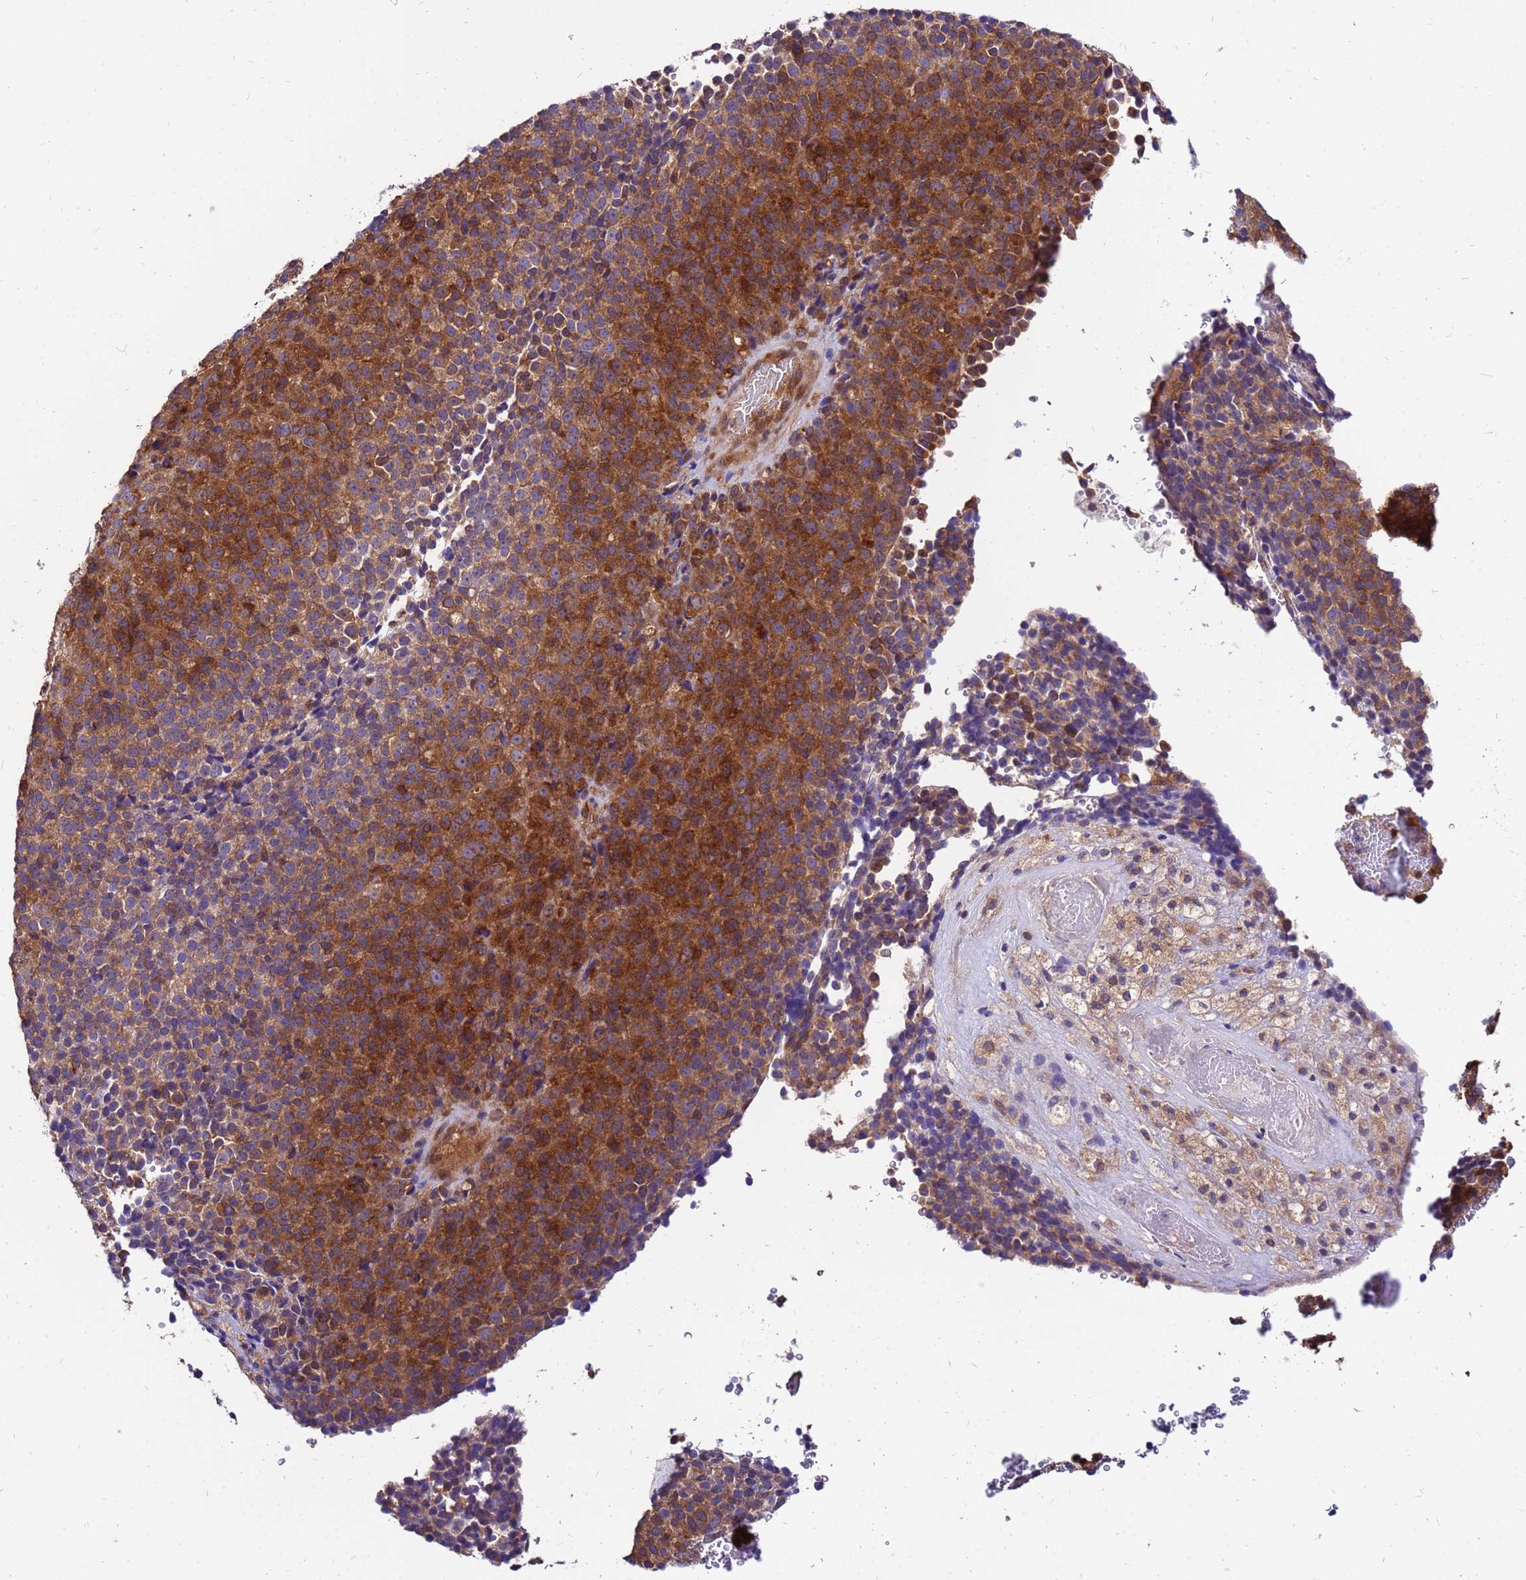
{"staining": {"intensity": "strong", "quantity": ">75%", "location": "cytoplasmic/membranous"}, "tissue": "melanoma", "cell_type": "Tumor cells", "image_type": "cancer", "snomed": [{"axis": "morphology", "description": "Malignant melanoma, Metastatic site"}, {"axis": "topography", "description": "Brain"}], "caption": "The immunohistochemical stain highlights strong cytoplasmic/membranous expression in tumor cells of melanoma tissue.", "gene": "GET3", "patient": {"sex": "female", "age": 56}}